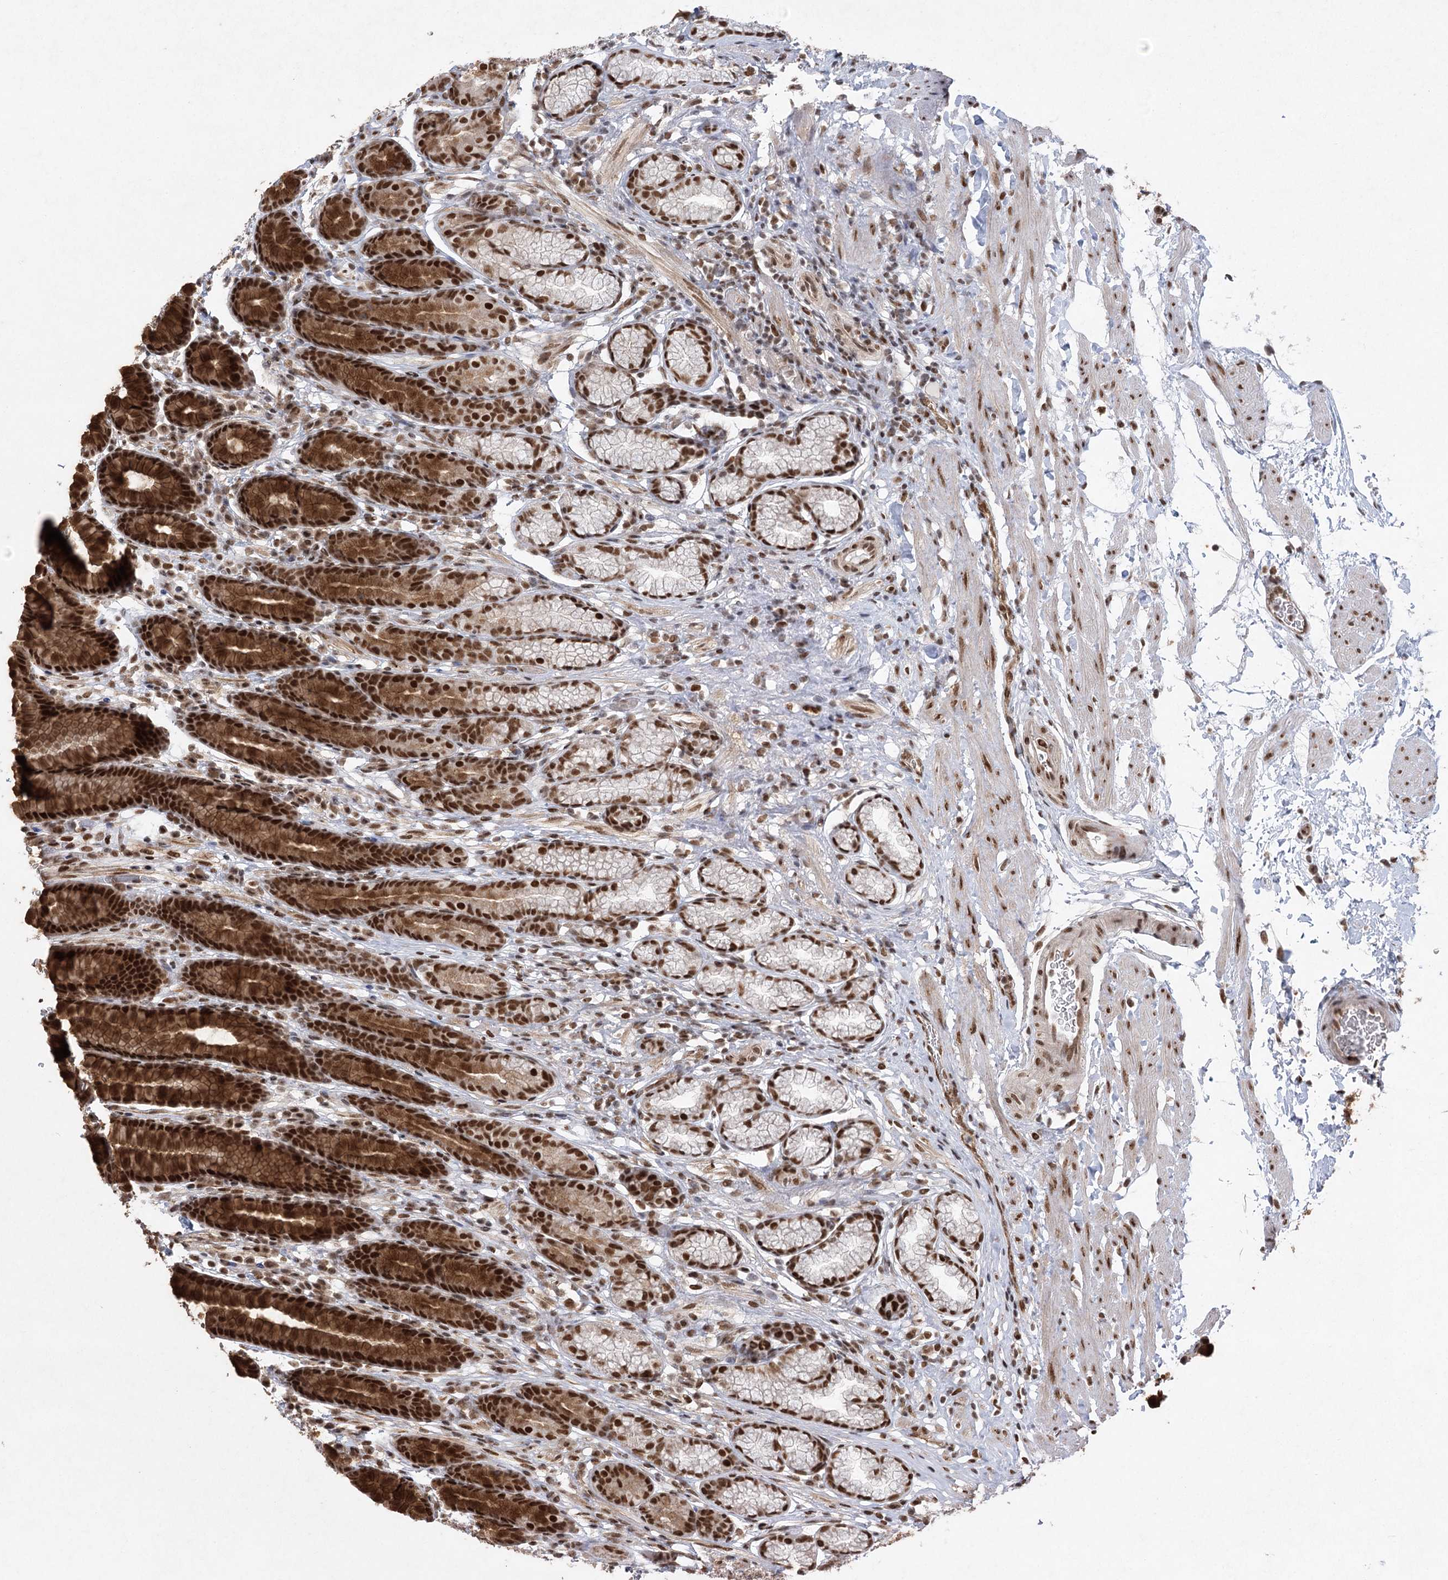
{"staining": {"intensity": "strong", "quantity": ">75%", "location": "cytoplasmic/membranous,nuclear"}, "tissue": "stomach", "cell_type": "Glandular cells", "image_type": "normal", "snomed": [{"axis": "morphology", "description": "Normal tissue, NOS"}, {"axis": "topography", "description": "Stomach"}], "caption": "A photomicrograph showing strong cytoplasmic/membranous,nuclear expression in about >75% of glandular cells in benign stomach, as visualized by brown immunohistochemical staining.", "gene": "ZCCHC8", "patient": {"sex": "male", "age": 42}}